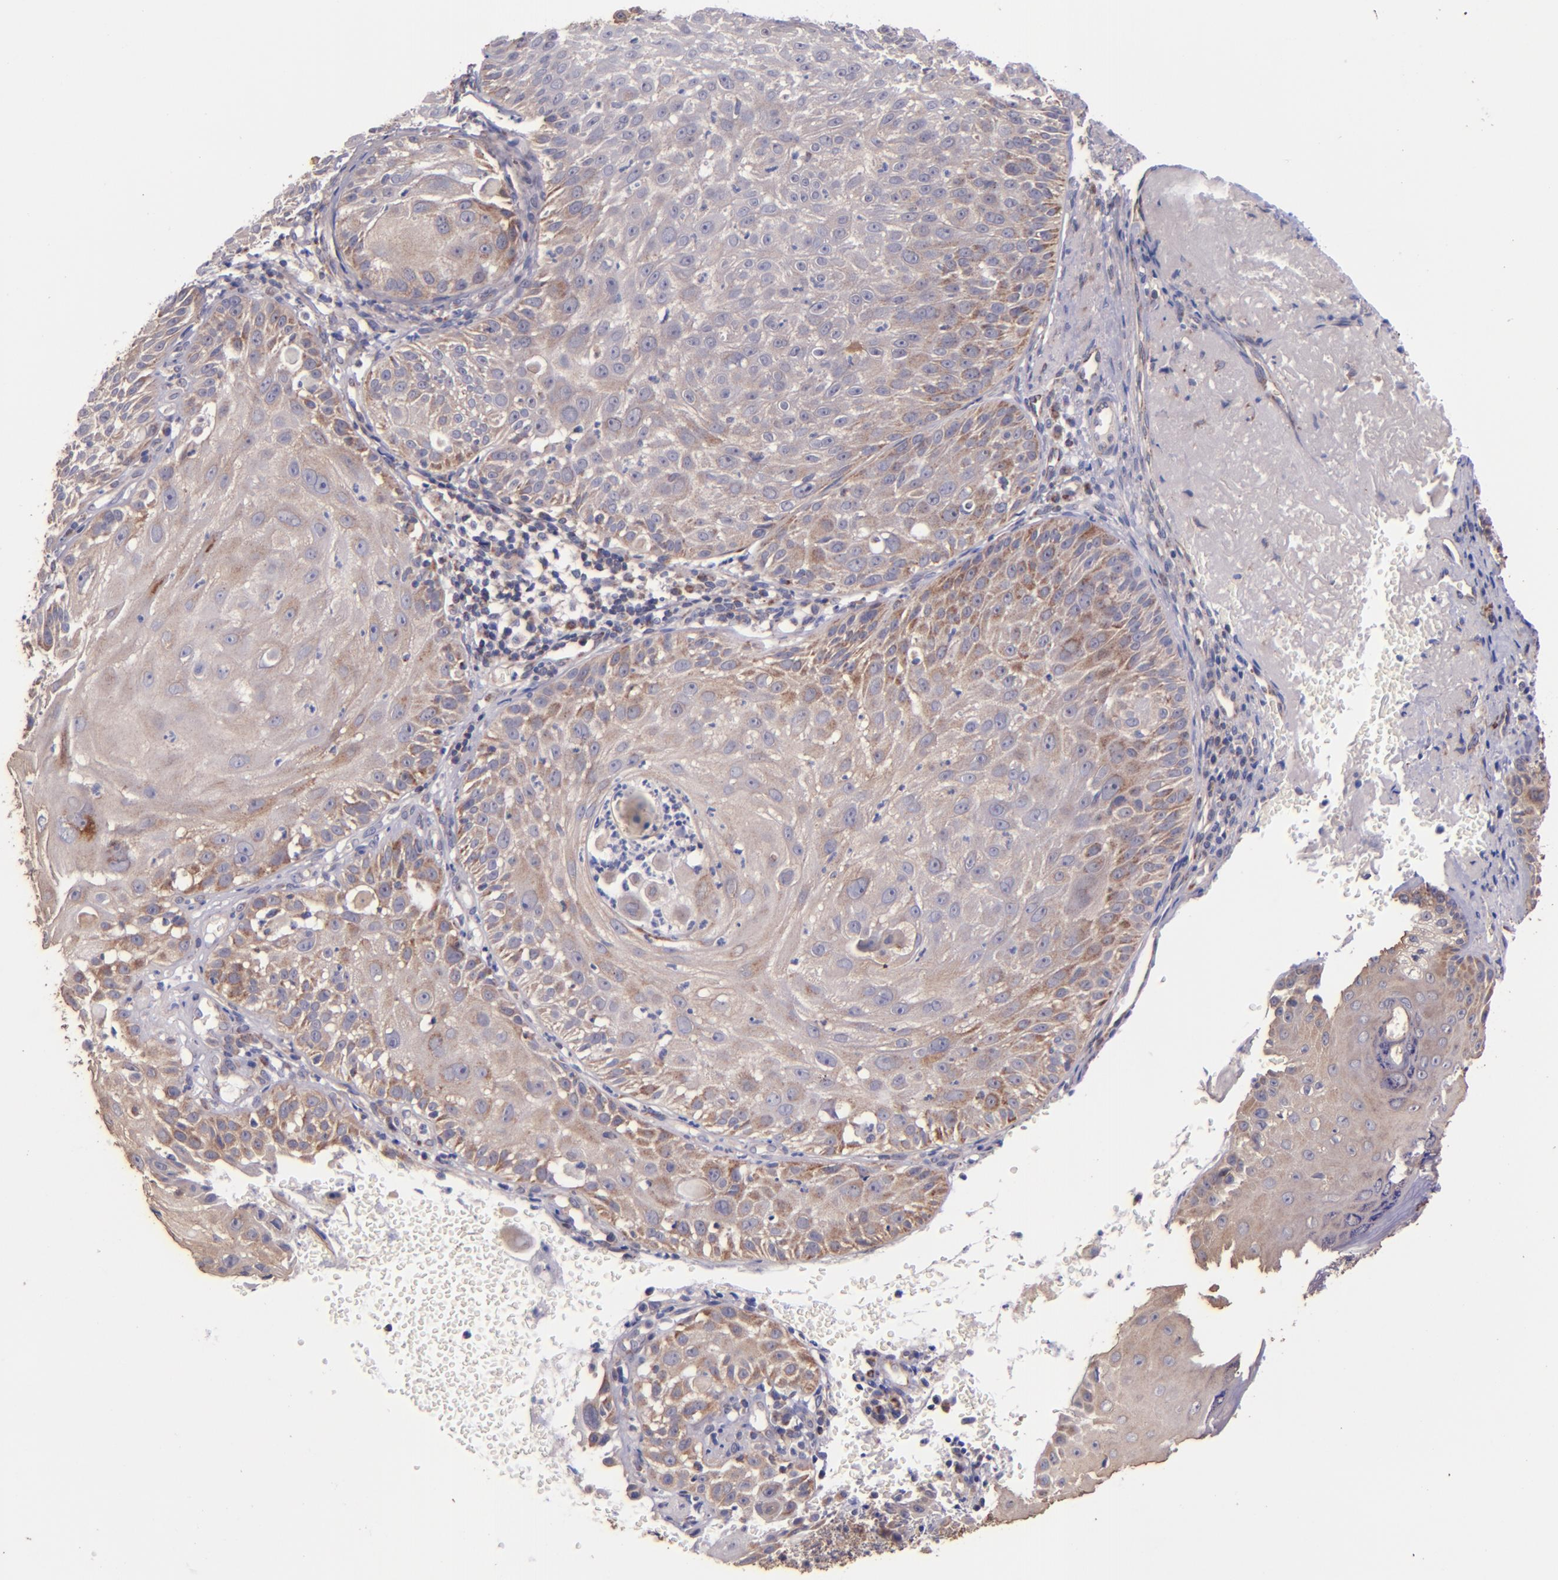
{"staining": {"intensity": "weak", "quantity": "25%-75%", "location": "cytoplasmic/membranous"}, "tissue": "skin cancer", "cell_type": "Tumor cells", "image_type": "cancer", "snomed": [{"axis": "morphology", "description": "Squamous cell carcinoma, NOS"}, {"axis": "topography", "description": "Skin"}], "caption": "Skin cancer (squamous cell carcinoma) stained for a protein (brown) reveals weak cytoplasmic/membranous positive positivity in approximately 25%-75% of tumor cells.", "gene": "SHC1", "patient": {"sex": "female", "age": 89}}